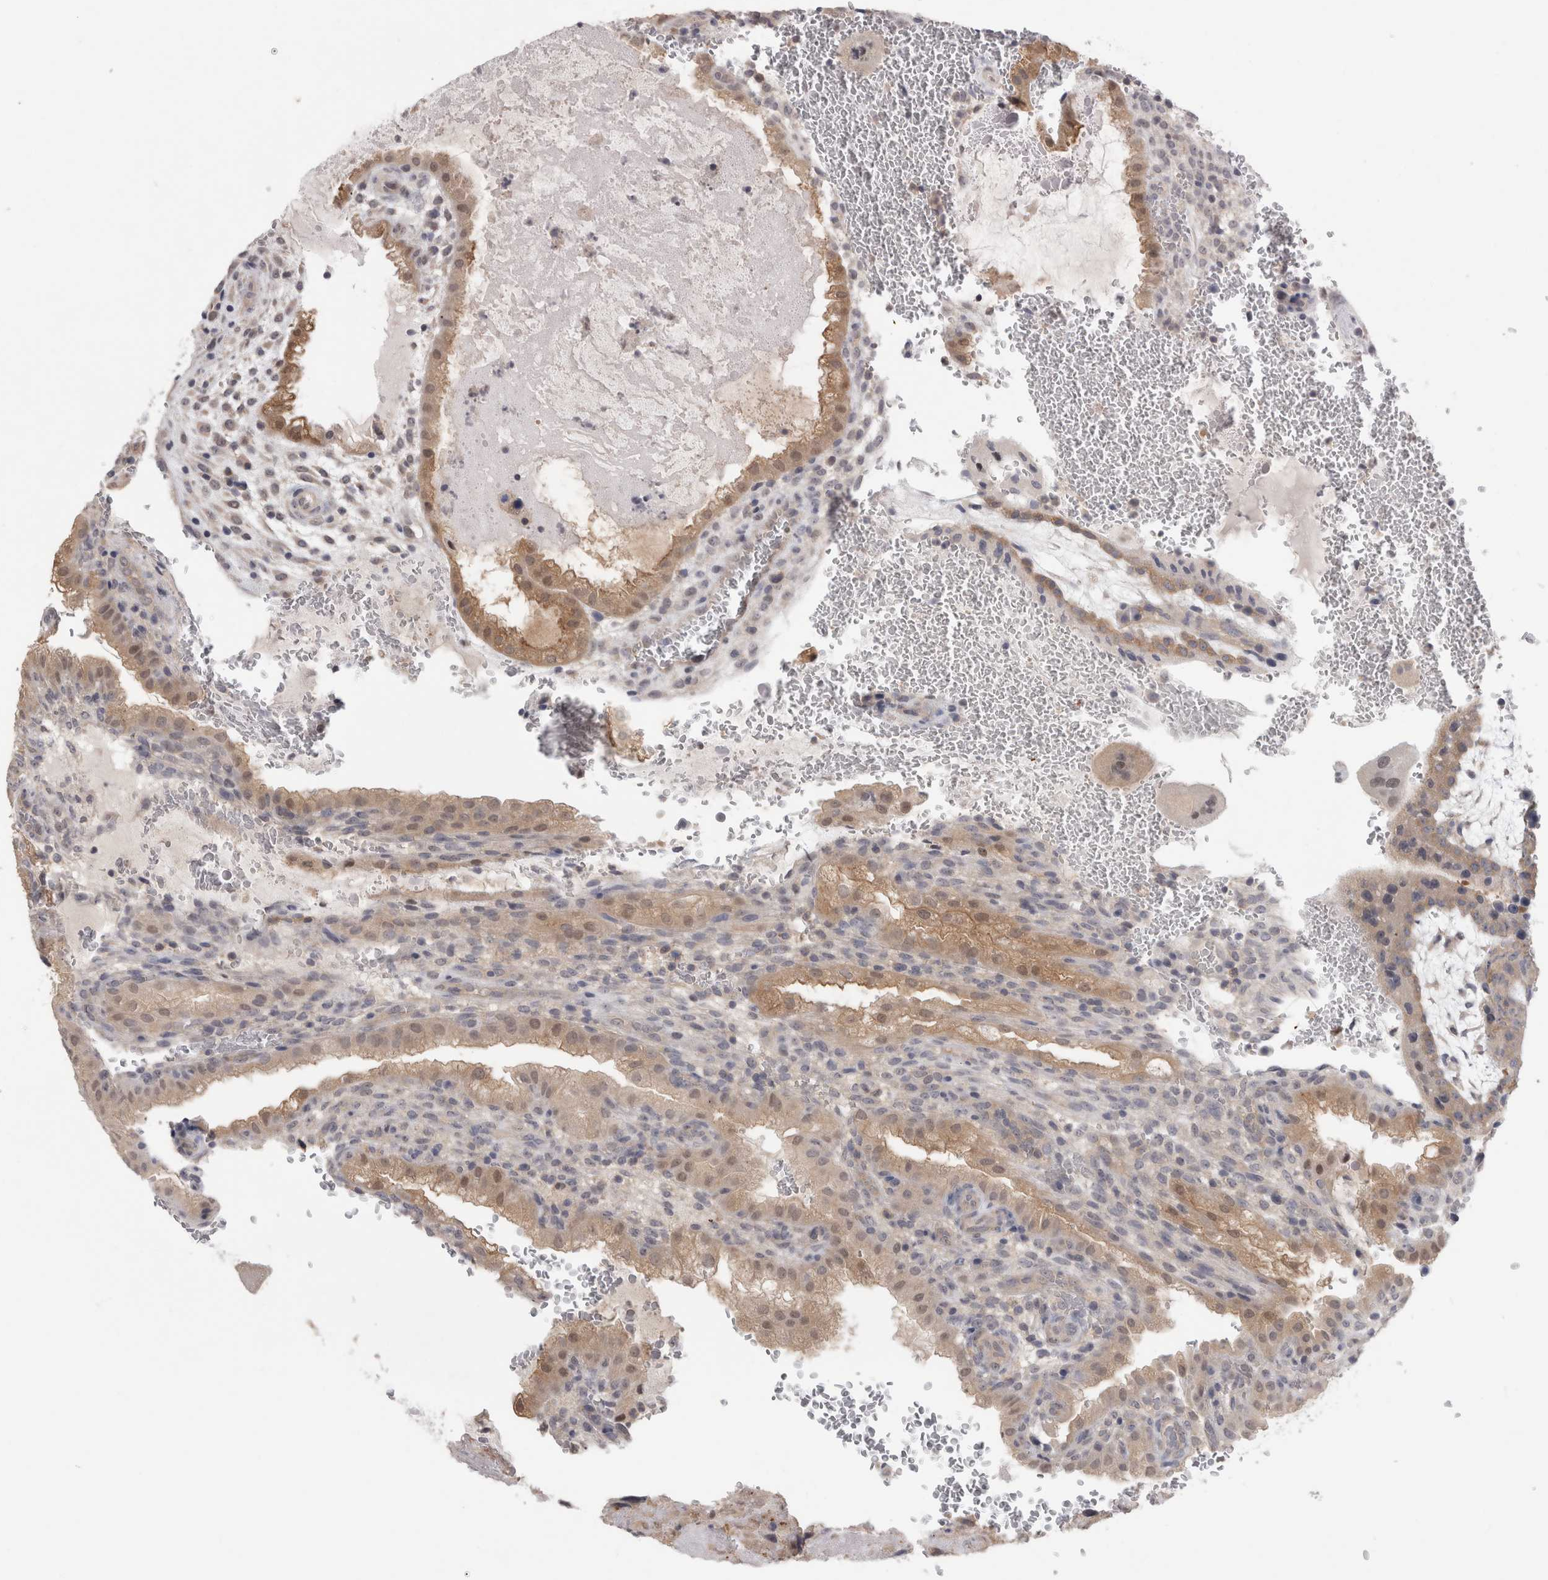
{"staining": {"intensity": "weak", "quantity": ">75%", "location": "cytoplasmic/membranous,nuclear"}, "tissue": "placenta", "cell_type": "Decidual cells", "image_type": "normal", "snomed": [{"axis": "morphology", "description": "Normal tissue, NOS"}, {"axis": "topography", "description": "Placenta"}], "caption": "Immunohistochemical staining of unremarkable placenta exhibits low levels of weak cytoplasmic/membranous,nuclear staining in approximately >75% of decidual cells.", "gene": "PIGP", "patient": {"sex": "female", "age": 35}}